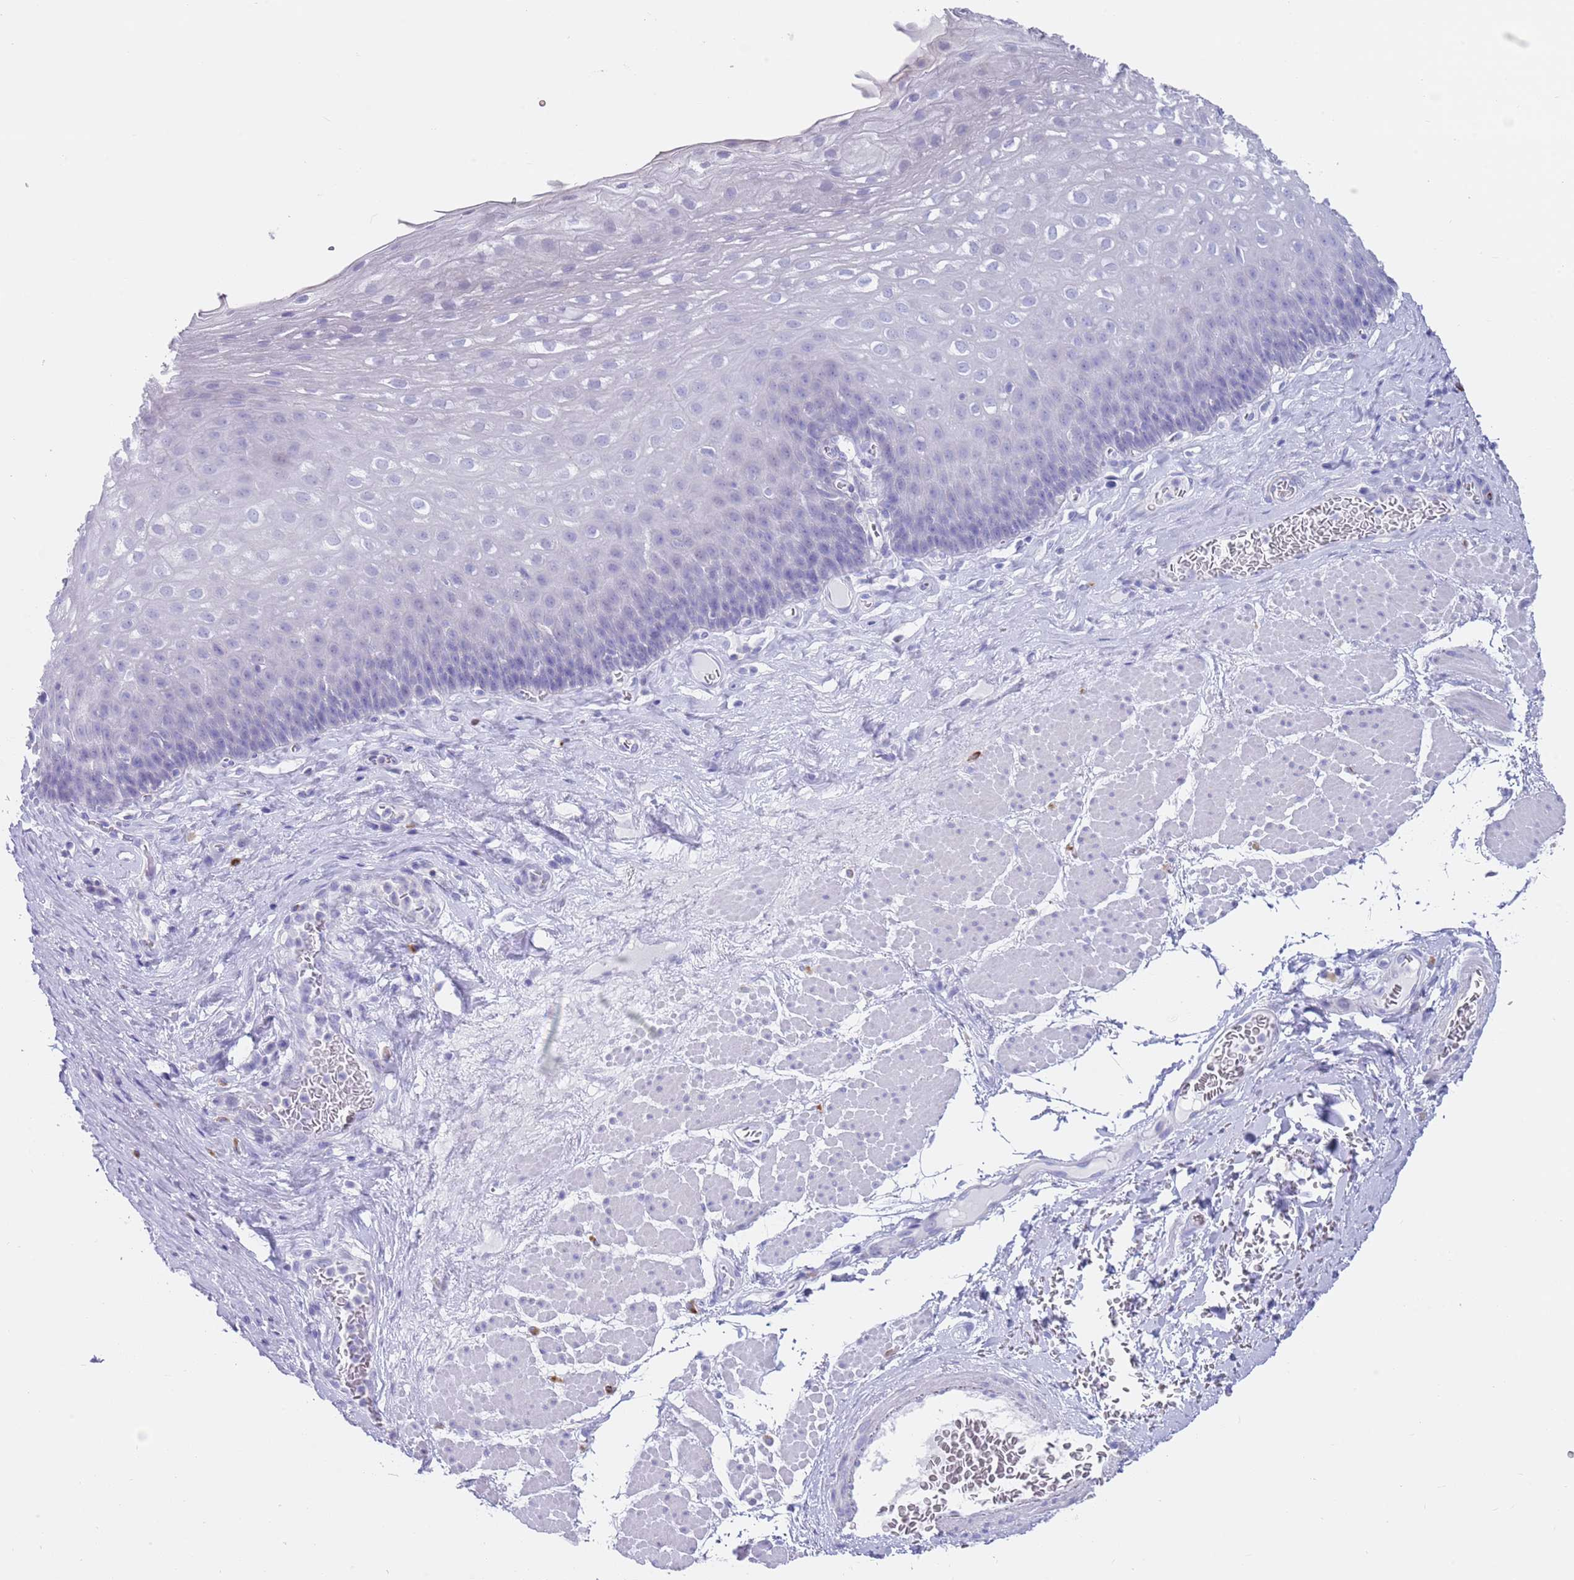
{"staining": {"intensity": "negative", "quantity": "none", "location": "none"}, "tissue": "esophagus", "cell_type": "Squamous epithelial cells", "image_type": "normal", "snomed": [{"axis": "morphology", "description": "Normal tissue, NOS"}, {"axis": "topography", "description": "Esophagus"}], "caption": "DAB (3,3'-diaminobenzidine) immunohistochemical staining of unremarkable human esophagus demonstrates no significant staining in squamous epithelial cells.", "gene": "CPXM2", "patient": {"sex": "female", "age": 66}}